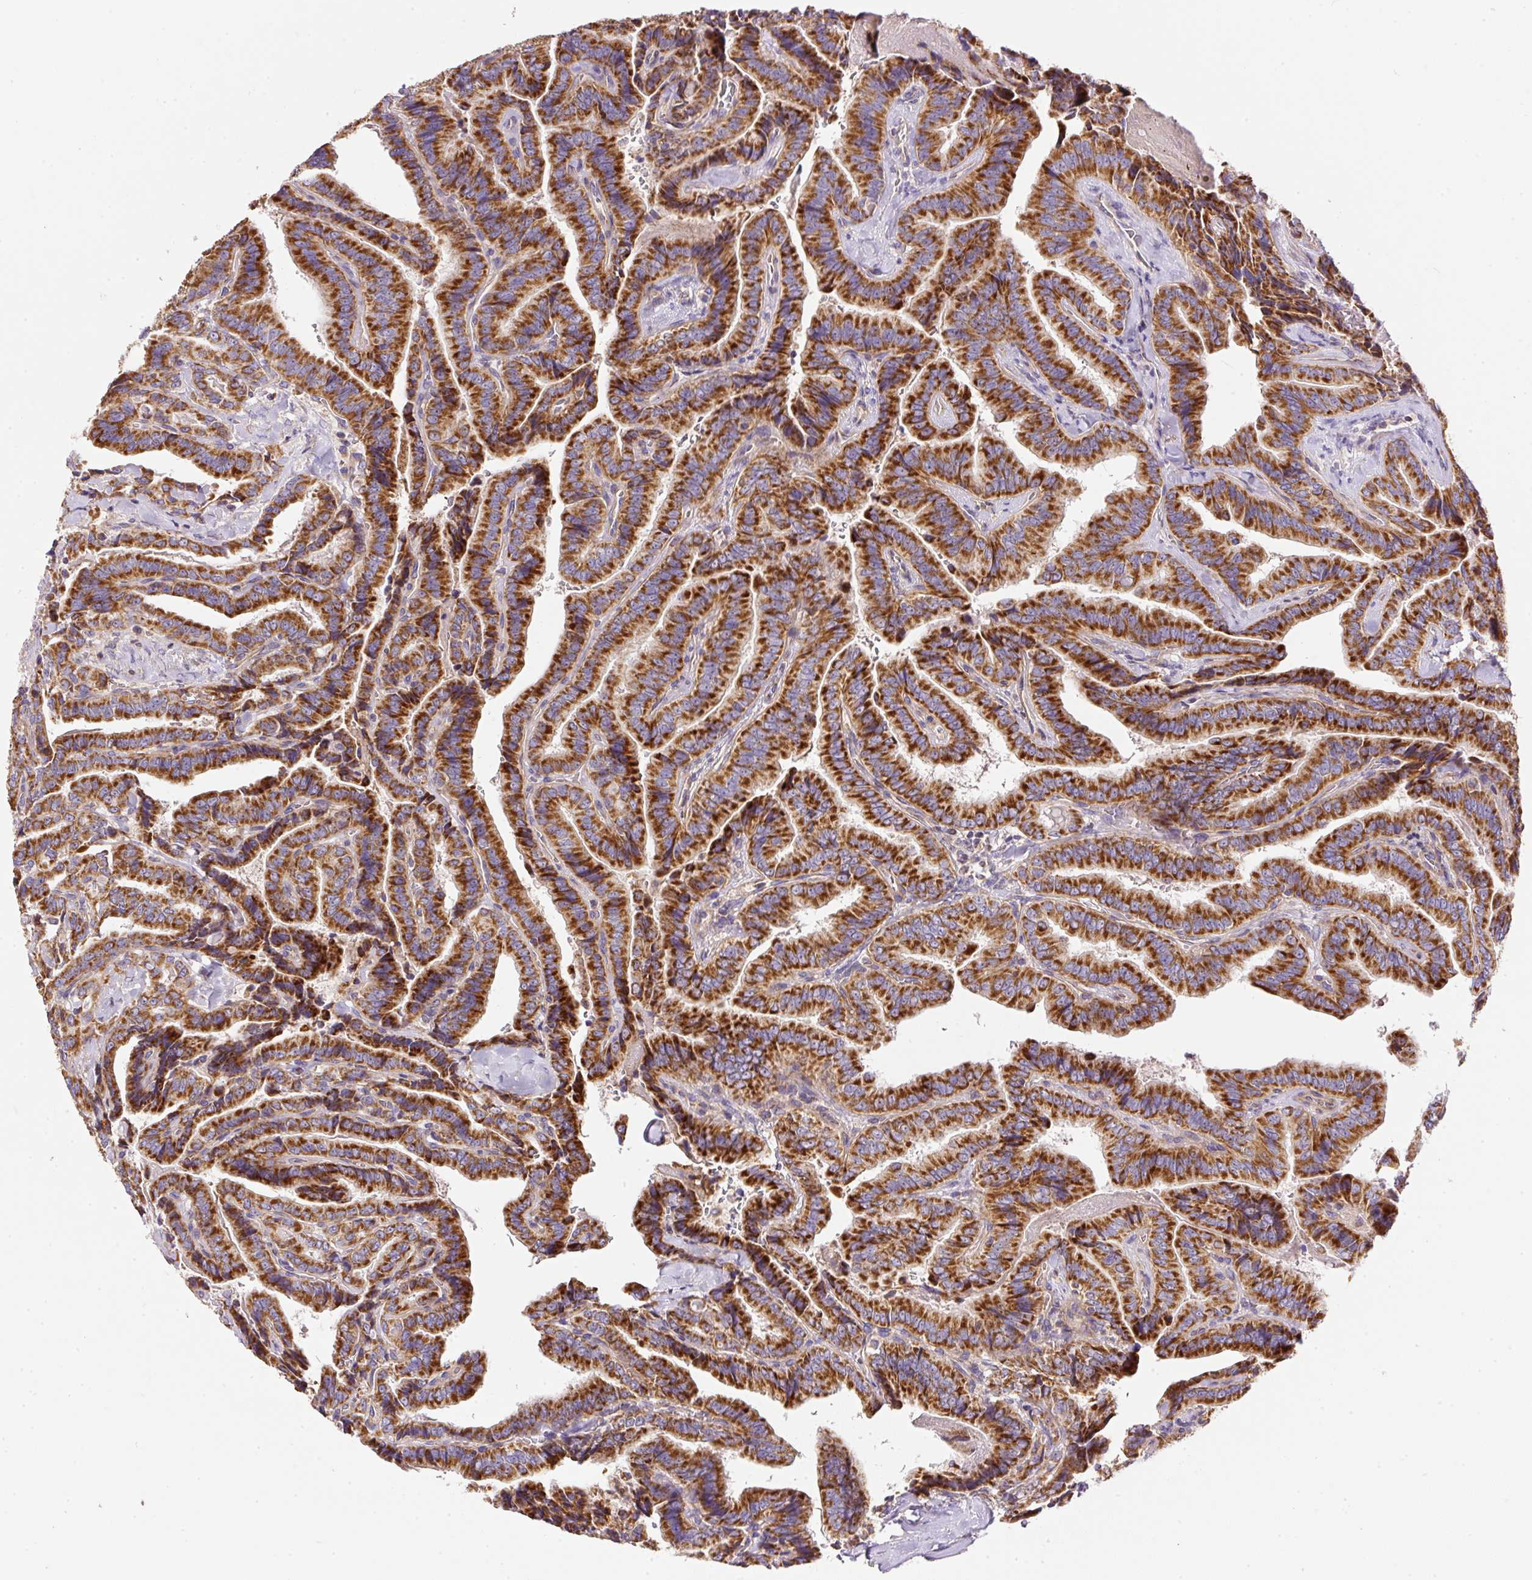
{"staining": {"intensity": "strong", "quantity": ">75%", "location": "cytoplasmic/membranous"}, "tissue": "thyroid cancer", "cell_type": "Tumor cells", "image_type": "cancer", "snomed": [{"axis": "morphology", "description": "Papillary adenocarcinoma, NOS"}, {"axis": "topography", "description": "Thyroid gland"}], "caption": "Tumor cells demonstrate strong cytoplasmic/membranous positivity in approximately >75% of cells in thyroid cancer (papillary adenocarcinoma).", "gene": "NDUFAF2", "patient": {"sex": "male", "age": 61}}